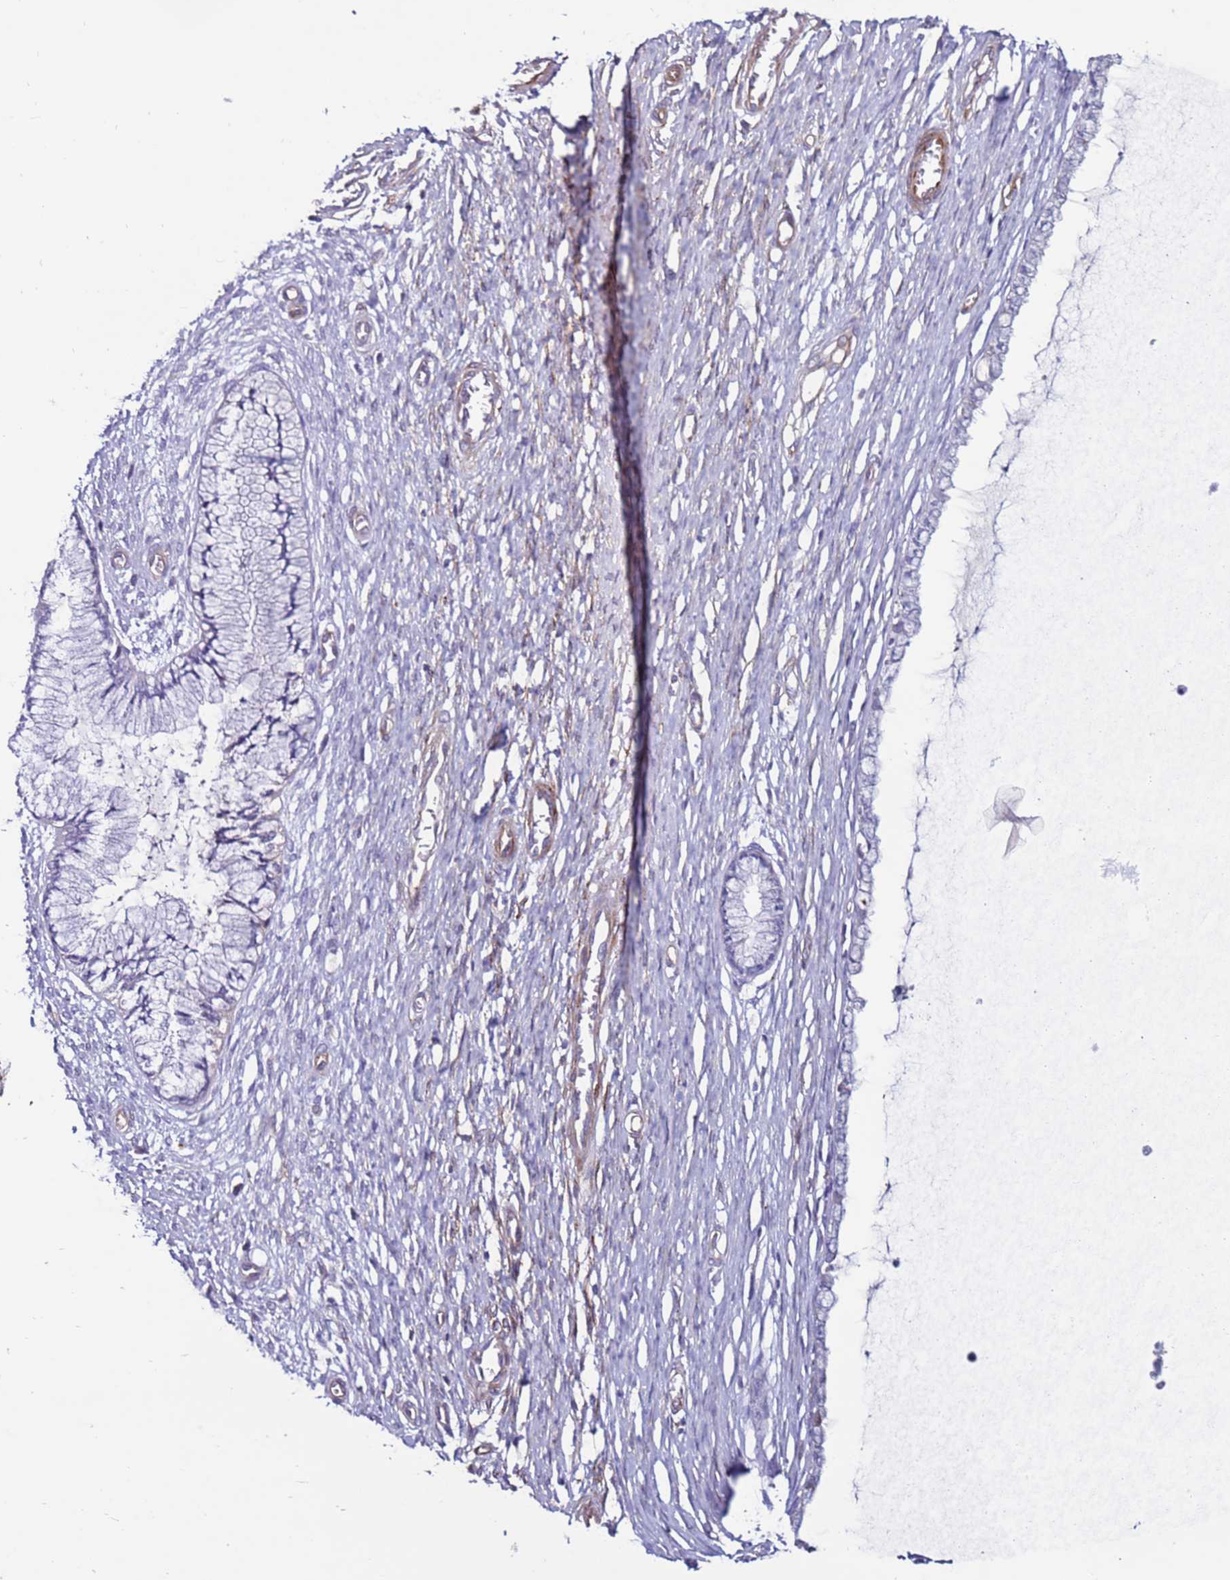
{"staining": {"intensity": "negative", "quantity": "none", "location": "none"}, "tissue": "cervix", "cell_type": "Glandular cells", "image_type": "normal", "snomed": [{"axis": "morphology", "description": "Normal tissue, NOS"}, {"axis": "topography", "description": "Cervix"}], "caption": "DAB (3,3'-diaminobenzidine) immunohistochemical staining of normal cervix shows no significant expression in glandular cells.", "gene": "CLEC4M", "patient": {"sex": "female", "age": 55}}